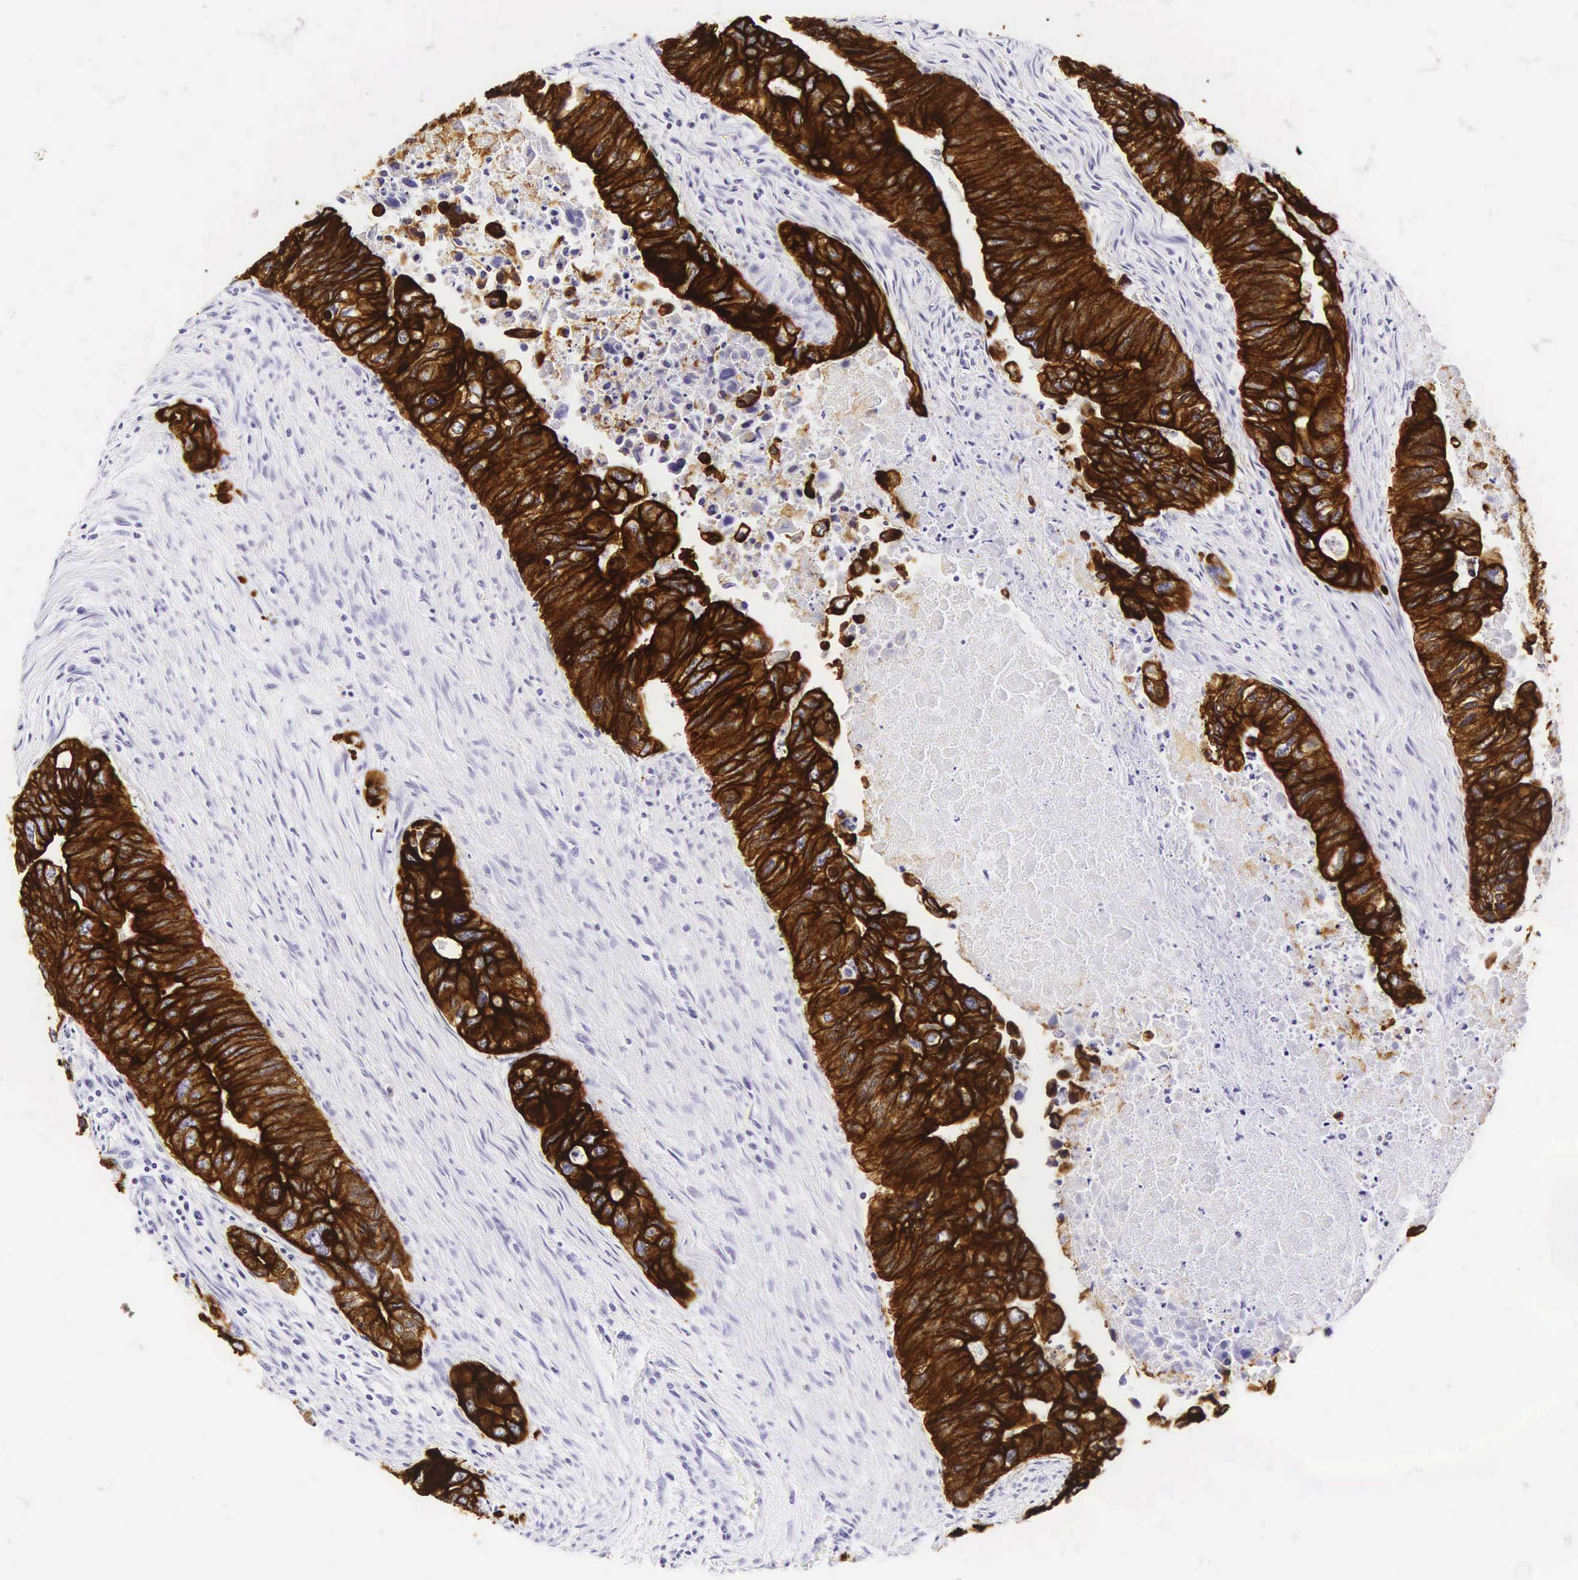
{"staining": {"intensity": "strong", "quantity": ">75%", "location": "cytoplasmic/membranous"}, "tissue": "colorectal cancer", "cell_type": "Tumor cells", "image_type": "cancer", "snomed": [{"axis": "morphology", "description": "Adenocarcinoma, NOS"}, {"axis": "topography", "description": "Colon"}], "caption": "Immunohistochemistry (IHC) (DAB) staining of human adenocarcinoma (colorectal) demonstrates strong cytoplasmic/membranous protein expression in approximately >75% of tumor cells.", "gene": "KRT18", "patient": {"sex": "female", "age": 11}}